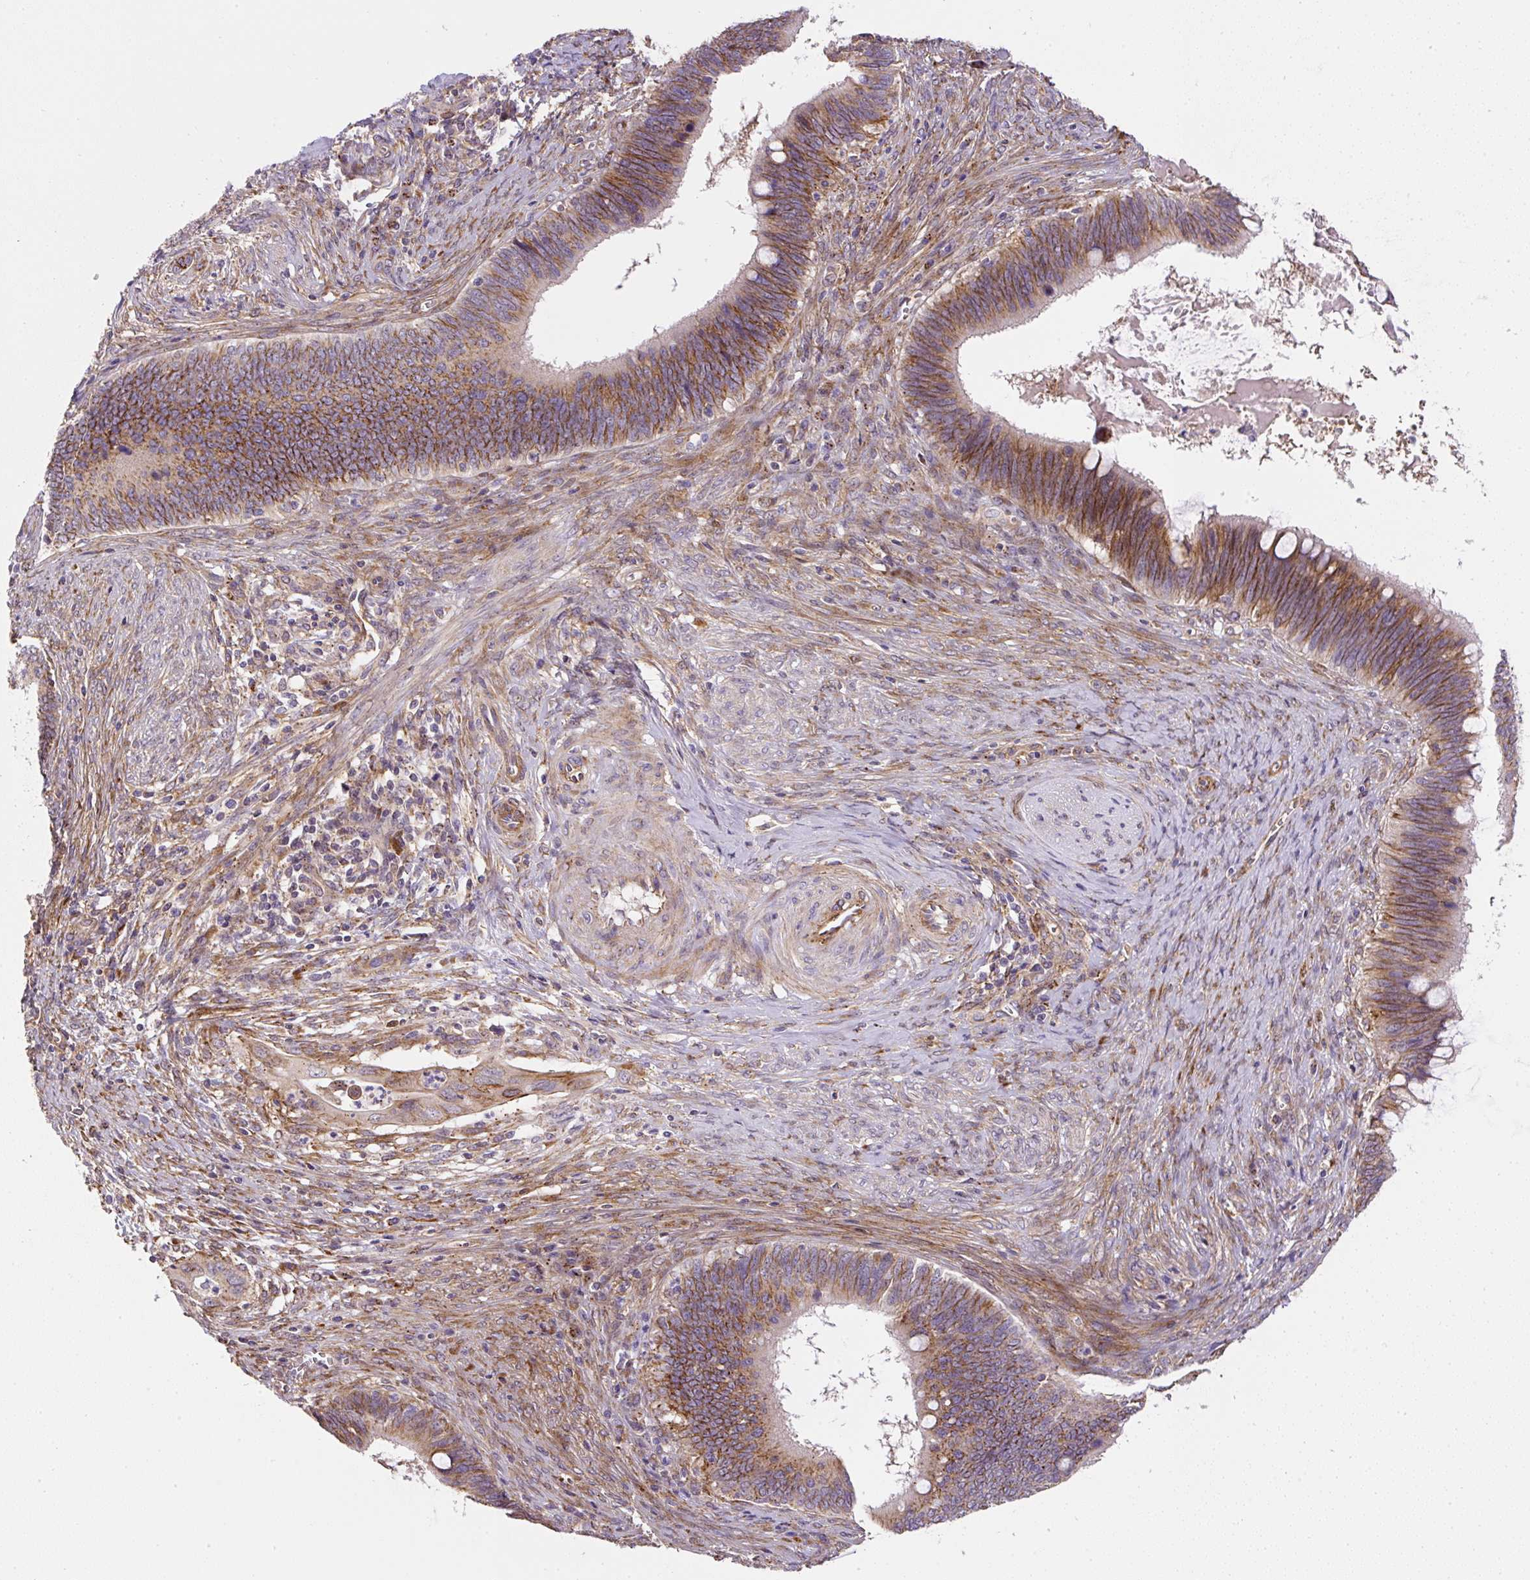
{"staining": {"intensity": "moderate", "quantity": ">75%", "location": "cytoplasmic/membranous"}, "tissue": "cervical cancer", "cell_type": "Tumor cells", "image_type": "cancer", "snomed": [{"axis": "morphology", "description": "Adenocarcinoma, NOS"}, {"axis": "topography", "description": "Cervix"}], "caption": "Protein analysis of cervical cancer tissue exhibits moderate cytoplasmic/membranous expression in about >75% of tumor cells. (IHC, brightfield microscopy, high magnification).", "gene": "RNF170", "patient": {"sex": "female", "age": 42}}